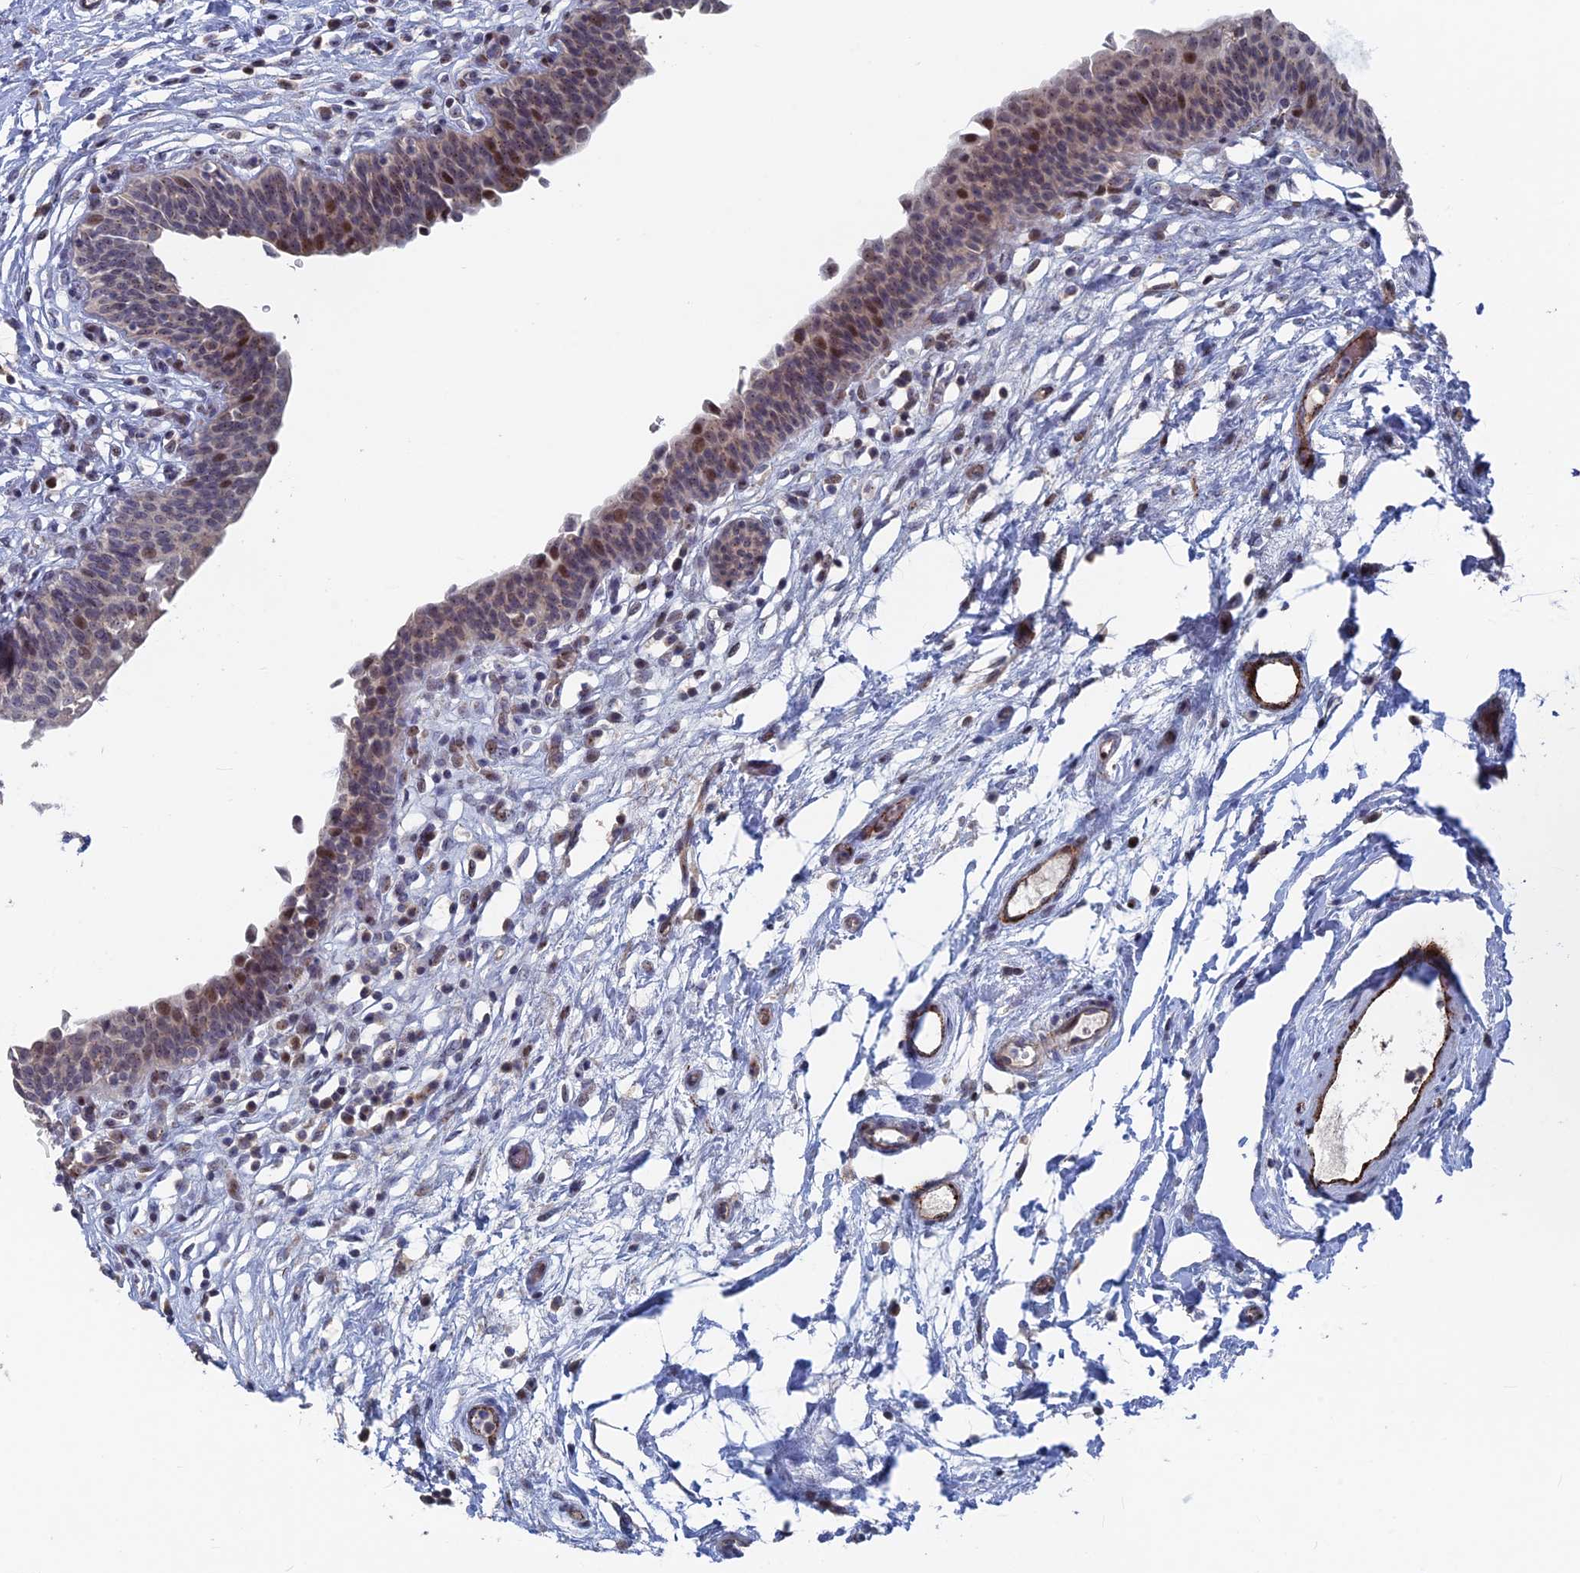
{"staining": {"intensity": "moderate", "quantity": "<25%", "location": "nuclear"}, "tissue": "urinary bladder", "cell_type": "Urothelial cells", "image_type": "normal", "snomed": [{"axis": "morphology", "description": "Normal tissue, NOS"}, {"axis": "topography", "description": "Urinary bladder"}], "caption": "A brown stain highlights moderate nuclear staining of a protein in urothelial cells of benign human urinary bladder. (DAB (3,3'-diaminobenzidine) IHC with brightfield microscopy, high magnification).", "gene": "SH3D21", "patient": {"sex": "male", "age": 83}}